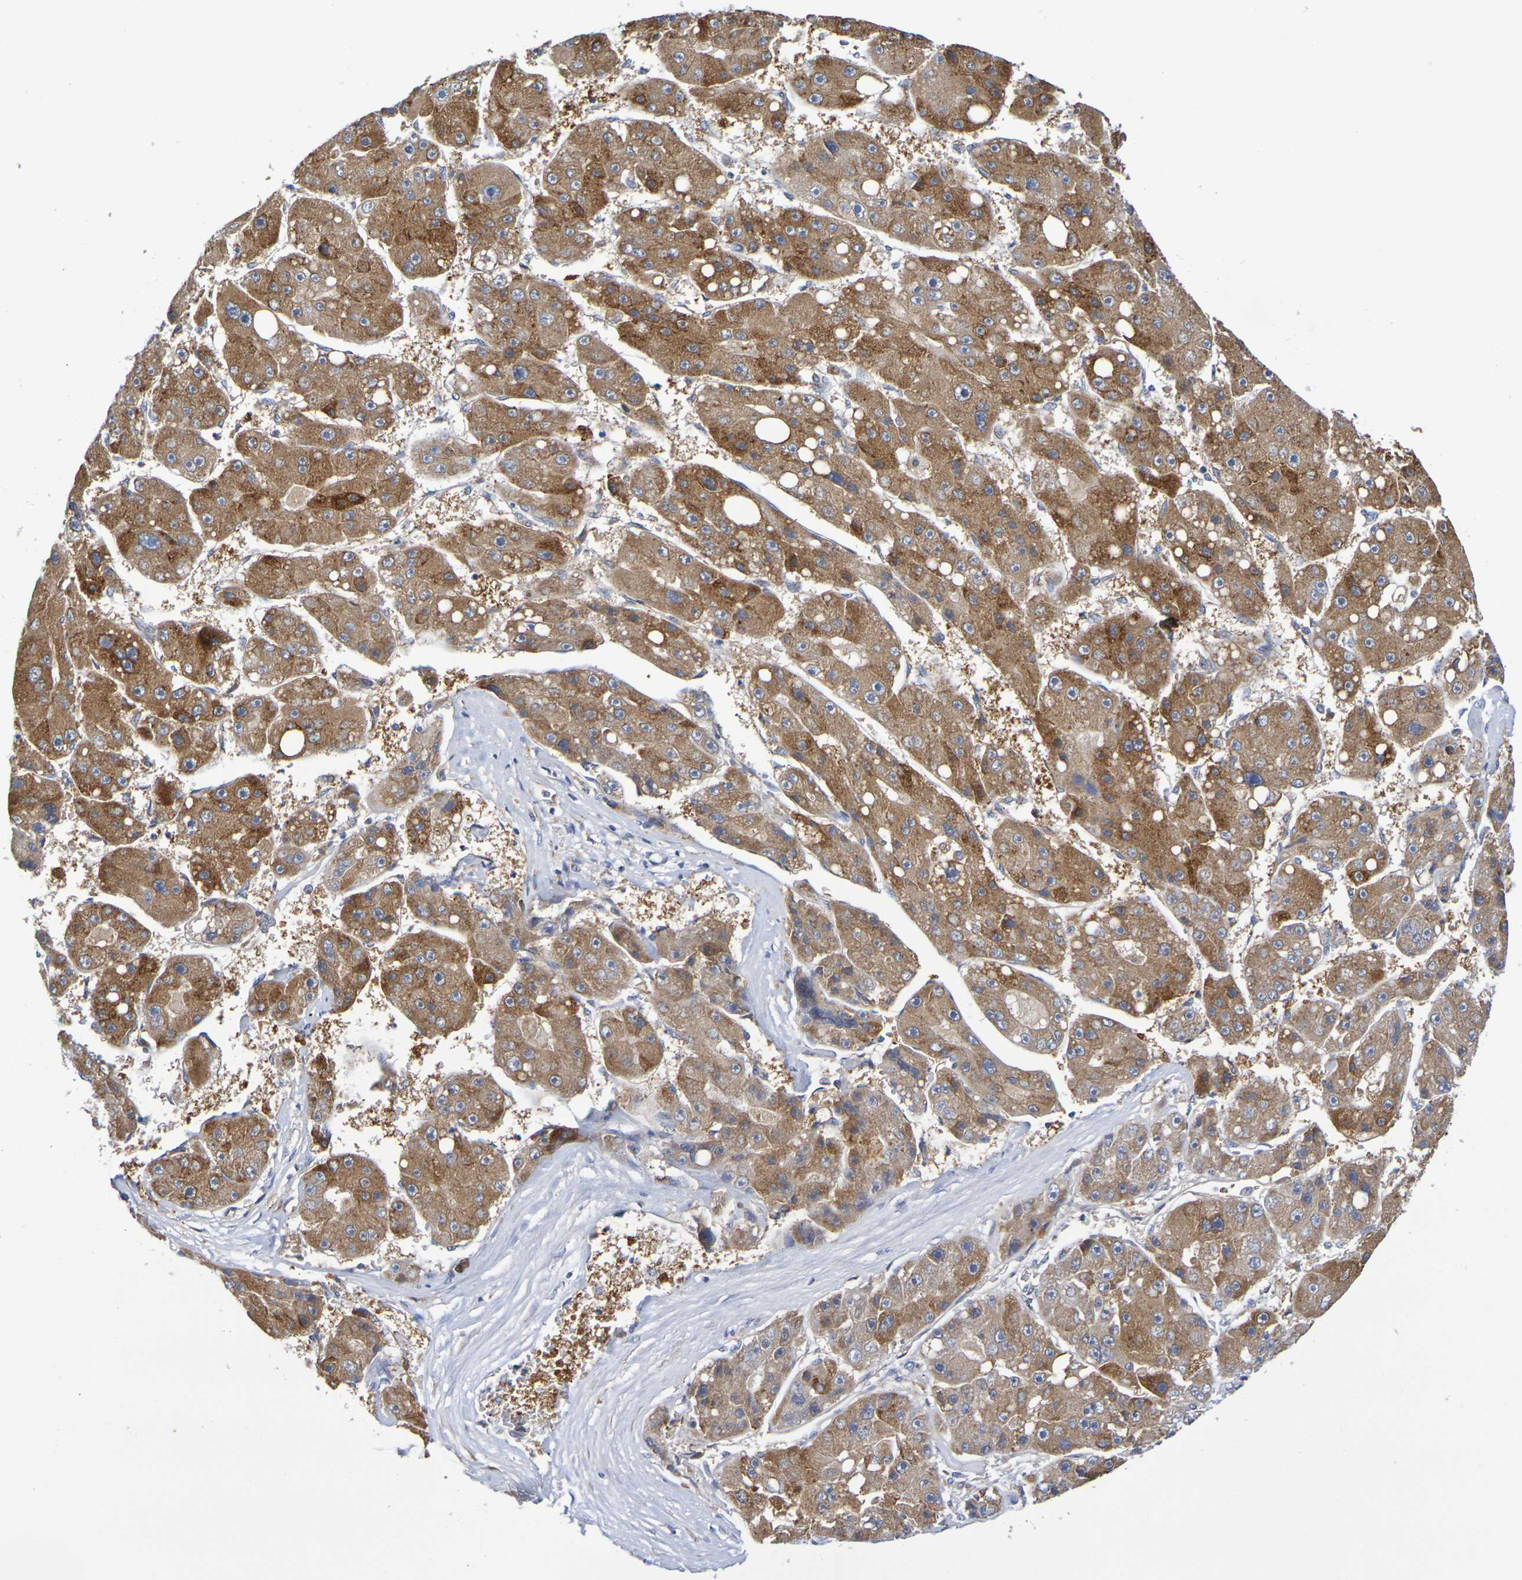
{"staining": {"intensity": "moderate", "quantity": ">75%", "location": "cytoplasmic/membranous"}, "tissue": "liver cancer", "cell_type": "Tumor cells", "image_type": "cancer", "snomed": [{"axis": "morphology", "description": "Carcinoma, Hepatocellular, NOS"}, {"axis": "topography", "description": "Liver"}], "caption": "Moderate cytoplasmic/membranous positivity is appreciated in approximately >75% of tumor cells in liver cancer (hepatocellular carcinoma). (DAB (3,3'-diaminobenzidine) IHC, brown staining for protein, blue staining for nuclei).", "gene": "SDC4", "patient": {"sex": "female", "age": 61}}